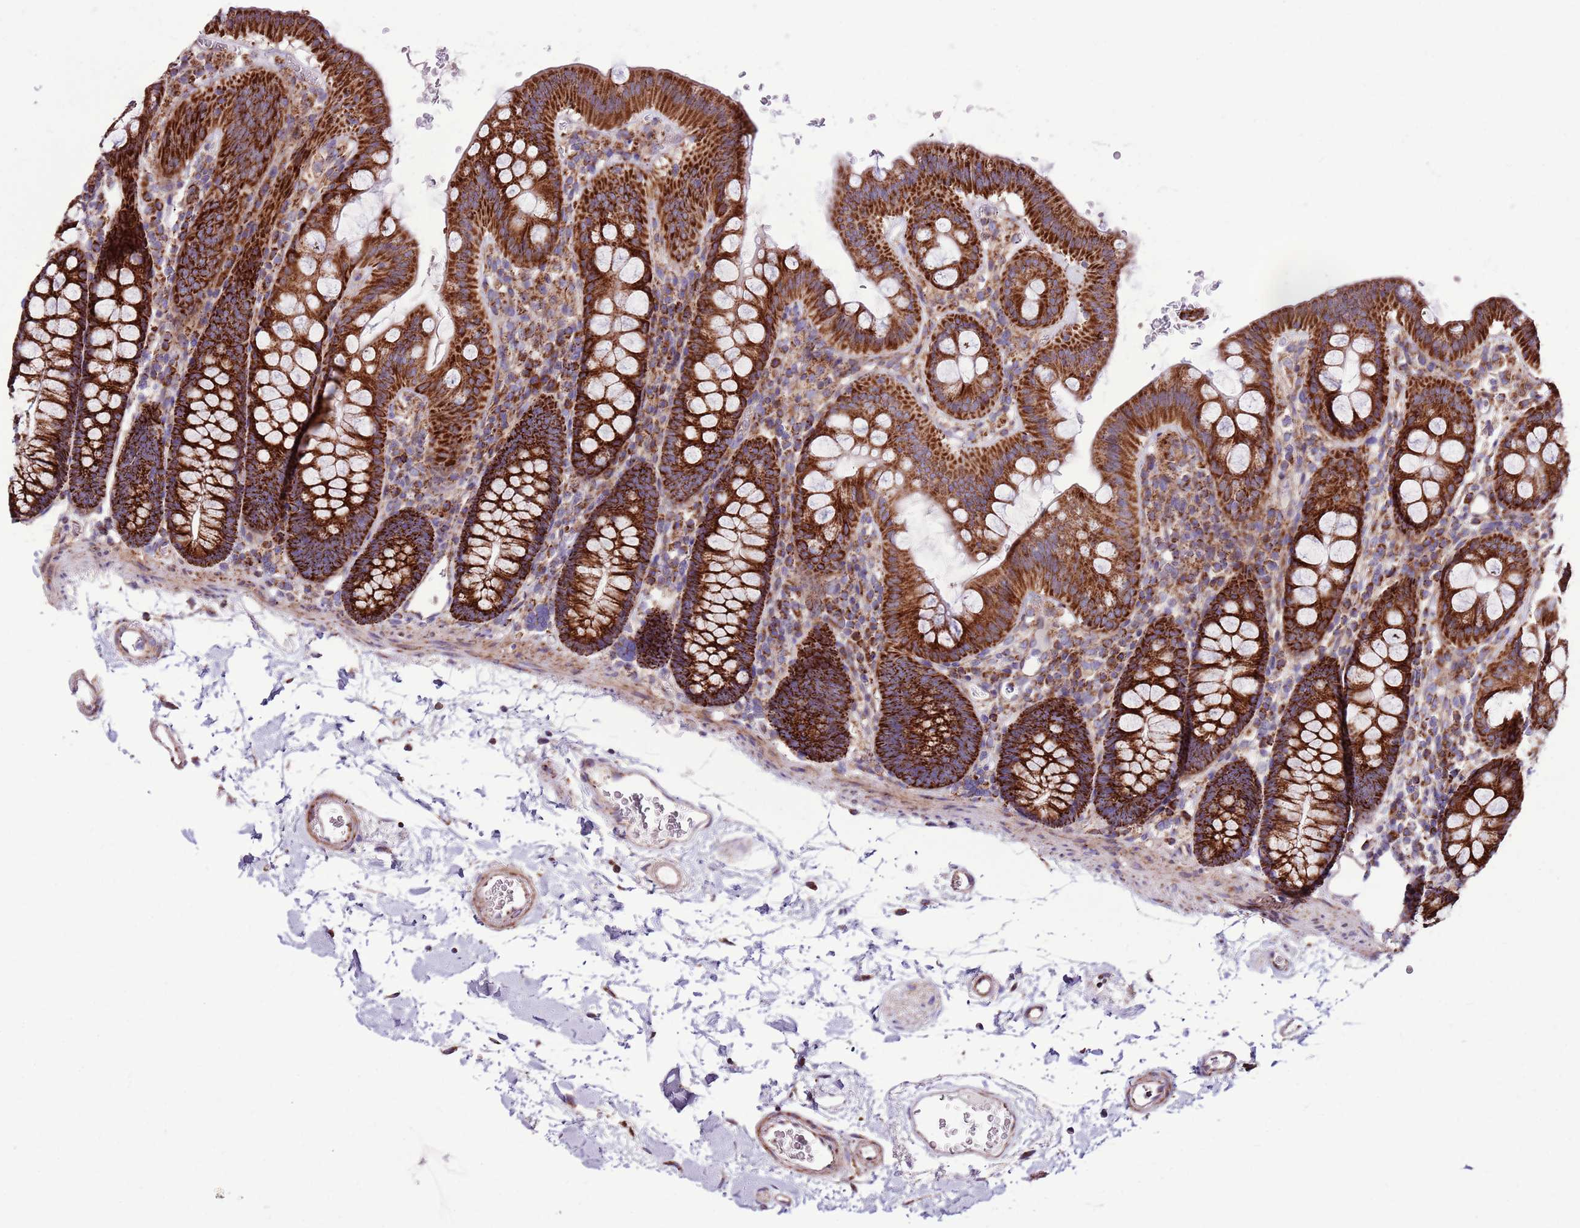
{"staining": {"intensity": "moderate", "quantity": ">75%", "location": "cytoplasmic/membranous"}, "tissue": "colon", "cell_type": "Endothelial cells", "image_type": "normal", "snomed": [{"axis": "morphology", "description": "Normal tissue, NOS"}, {"axis": "topography", "description": "Colon"}], "caption": "Immunohistochemistry histopathology image of normal colon: human colon stained using immunohistochemistry reveals medium levels of moderate protein expression localized specifically in the cytoplasmic/membranous of endothelial cells, appearing as a cytoplasmic/membranous brown color.", "gene": "HECTD4", "patient": {"sex": "male", "age": 75}}